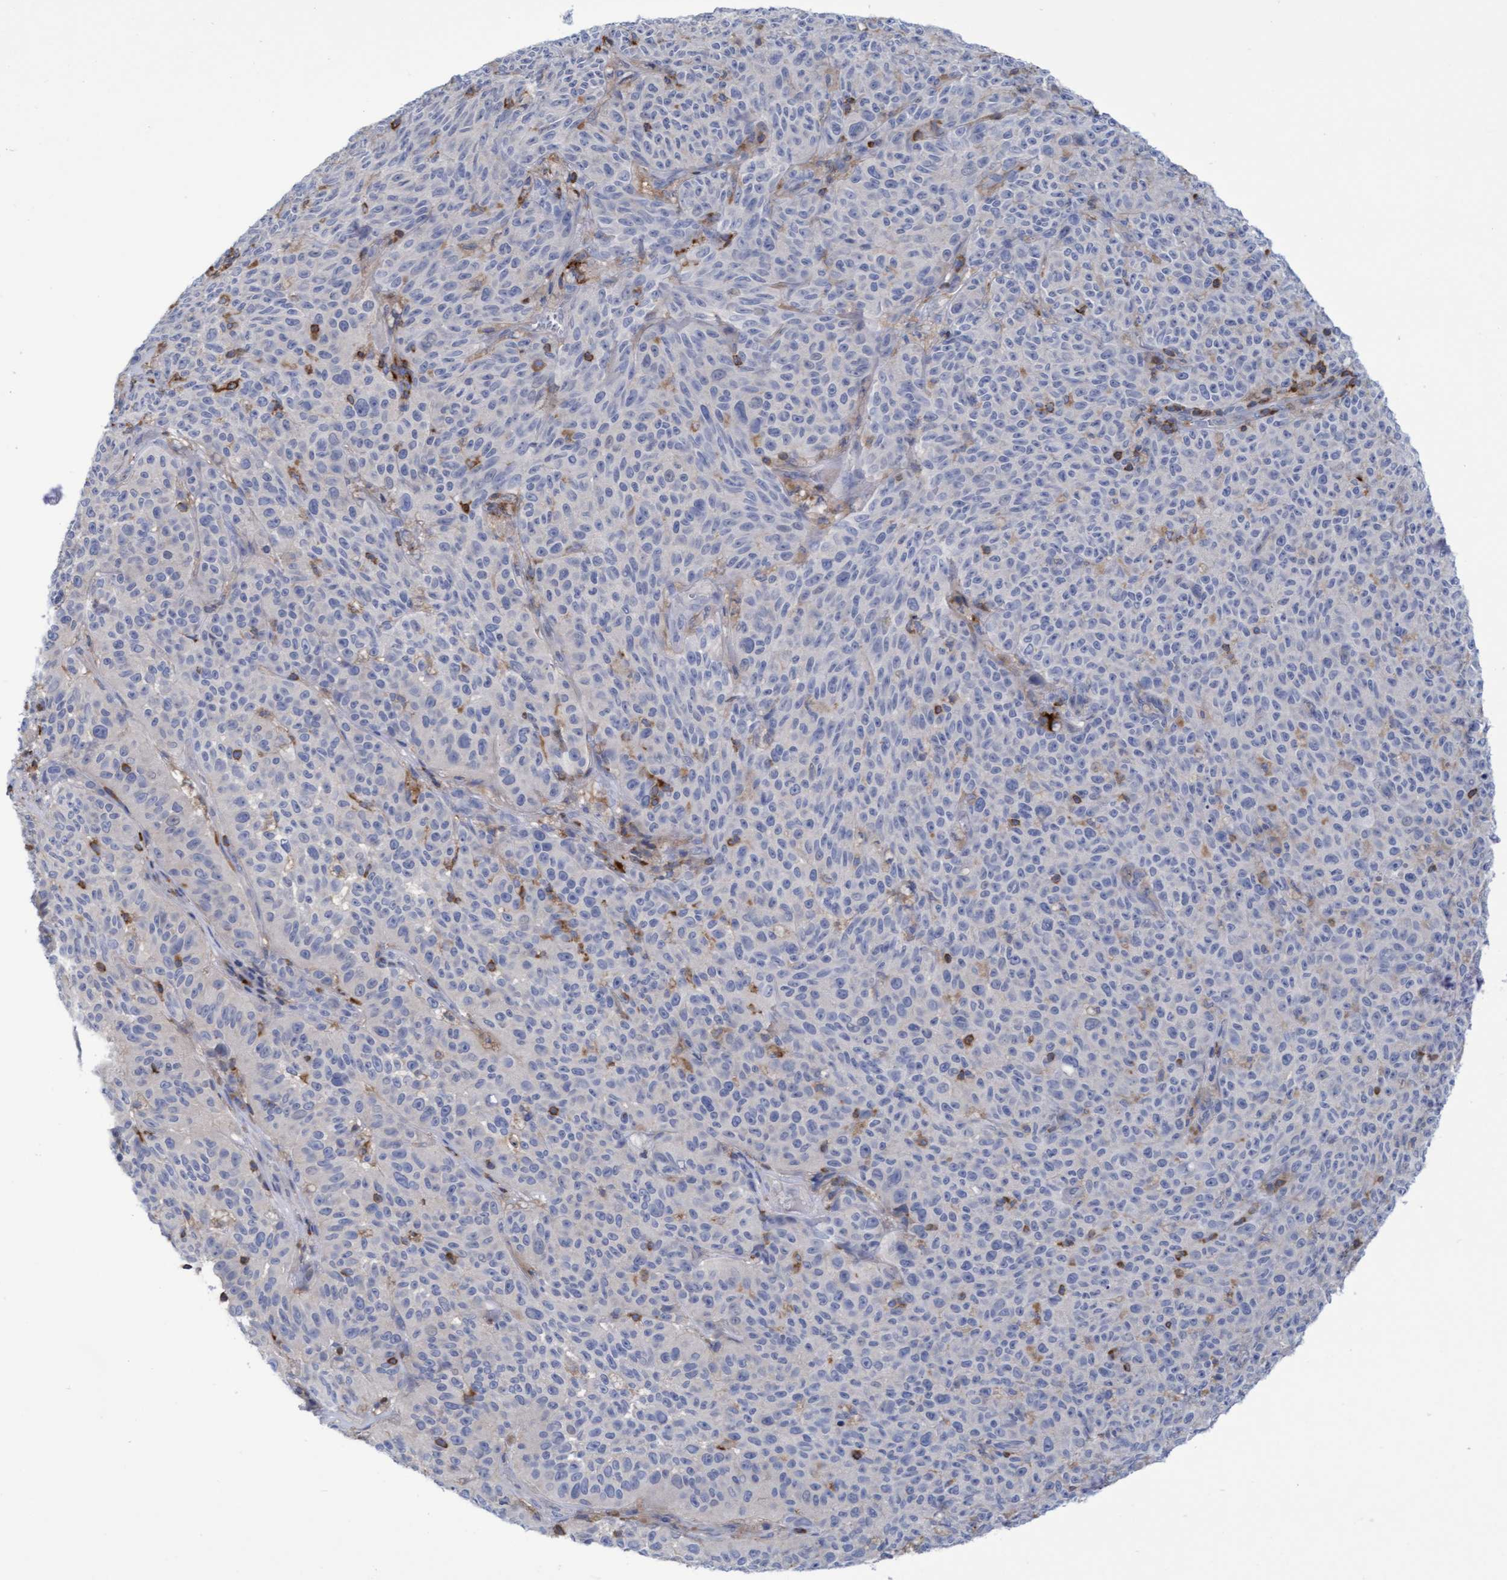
{"staining": {"intensity": "negative", "quantity": "none", "location": "none"}, "tissue": "melanoma", "cell_type": "Tumor cells", "image_type": "cancer", "snomed": [{"axis": "morphology", "description": "Malignant melanoma, NOS"}, {"axis": "topography", "description": "Skin"}], "caption": "A high-resolution photomicrograph shows immunohistochemistry staining of malignant melanoma, which exhibits no significant expression in tumor cells.", "gene": "FNBP1", "patient": {"sex": "female", "age": 82}}